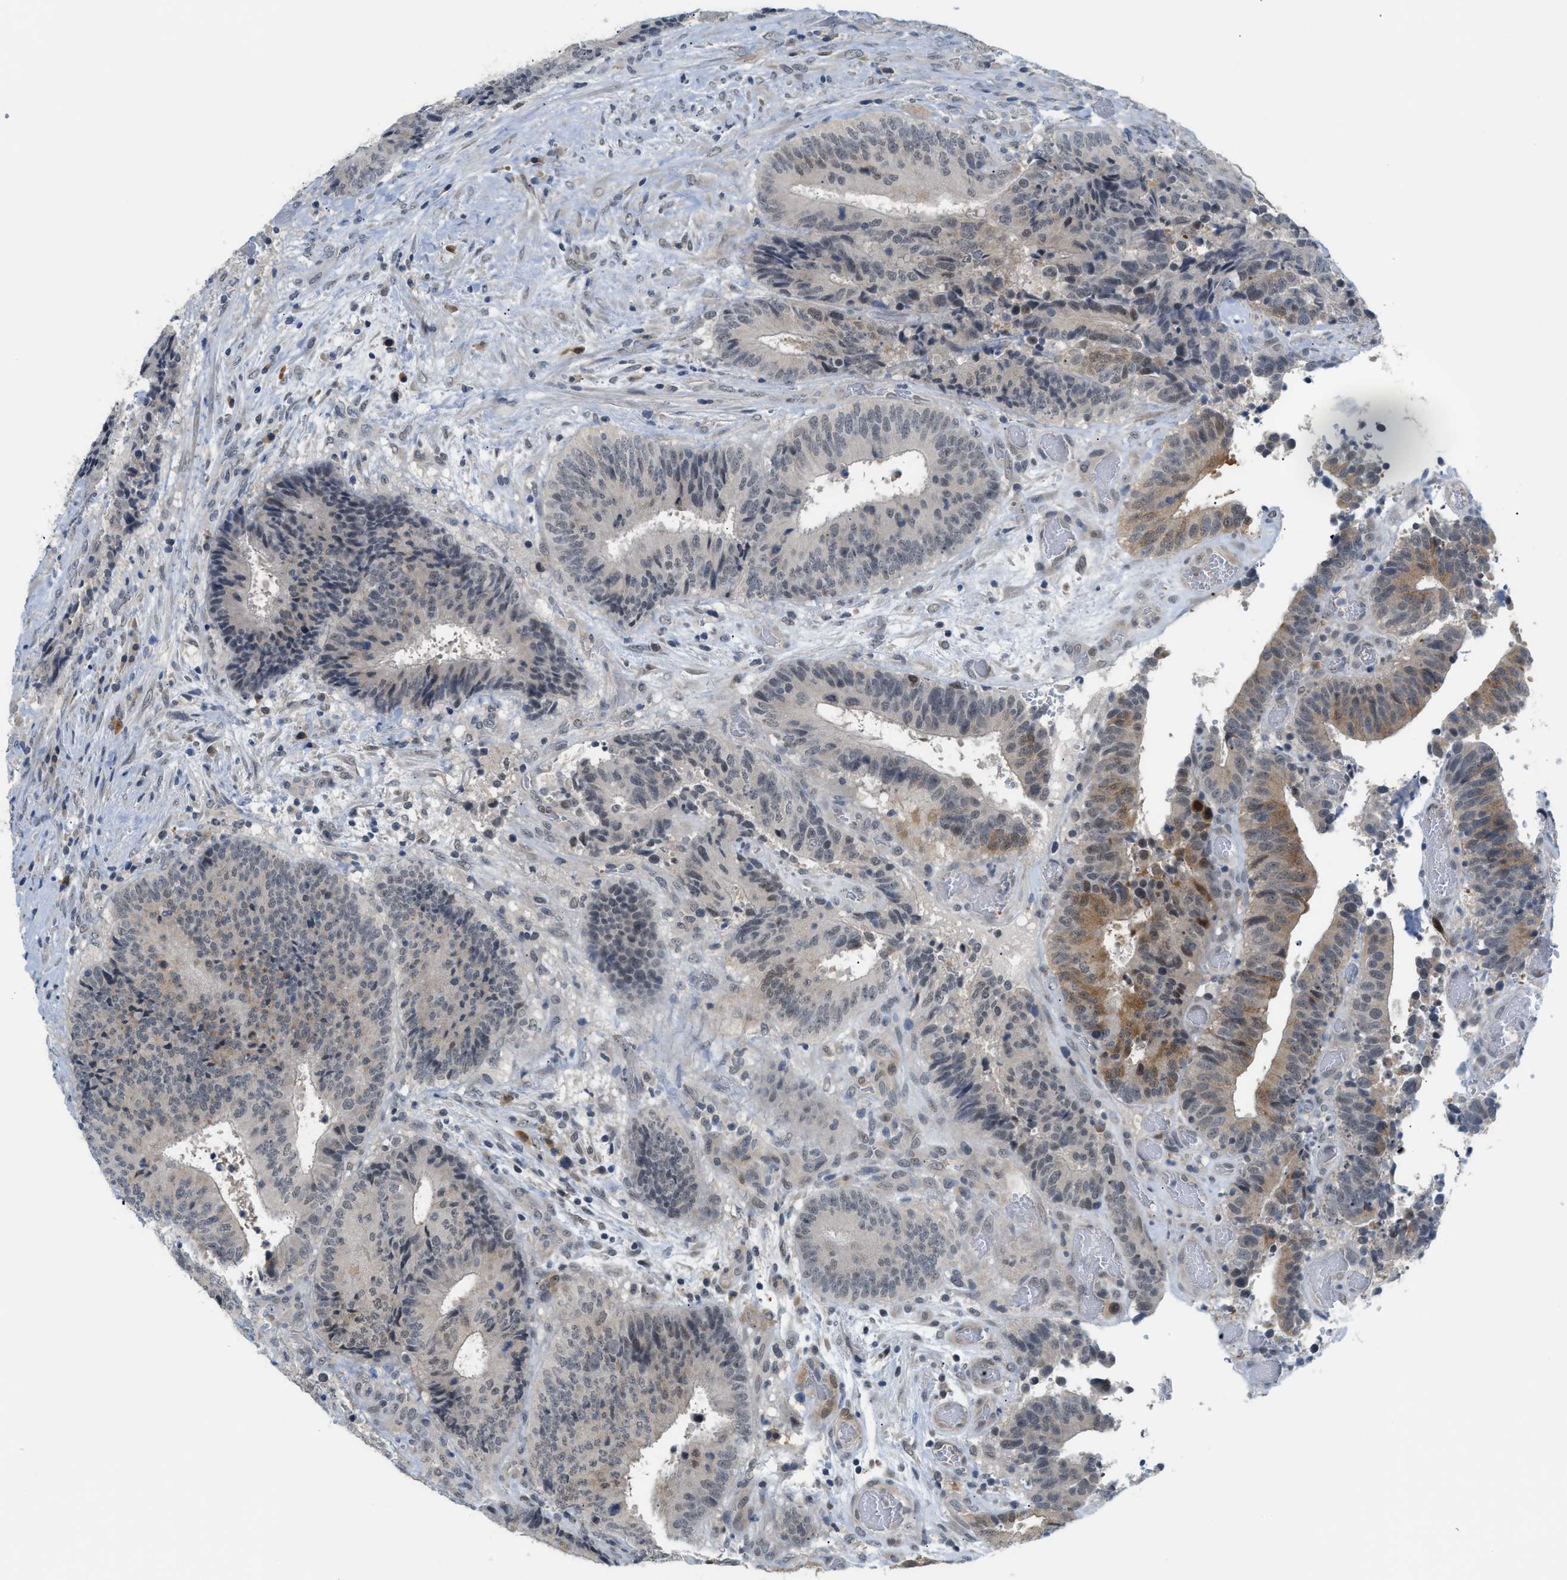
{"staining": {"intensity": "weak", "quantity": "<25%", "location": "cytoplasmic/membranous"}, "tissue": "colorectal cancer", "cell_type": "Tumor cells", "image_type": "cancer", "snomed": [{"axis": "morphology", "description": "Adenocarcinoma, NOS"}, {"axis": "topography", "description": "Rectum"}], "caption": "This is an immunohistochemistry photomicrograph of human colorectal cancer. There is no staining in tumor cells.", "gene": "PSAT1", "patient": {"sex": "male", "age": 72}}